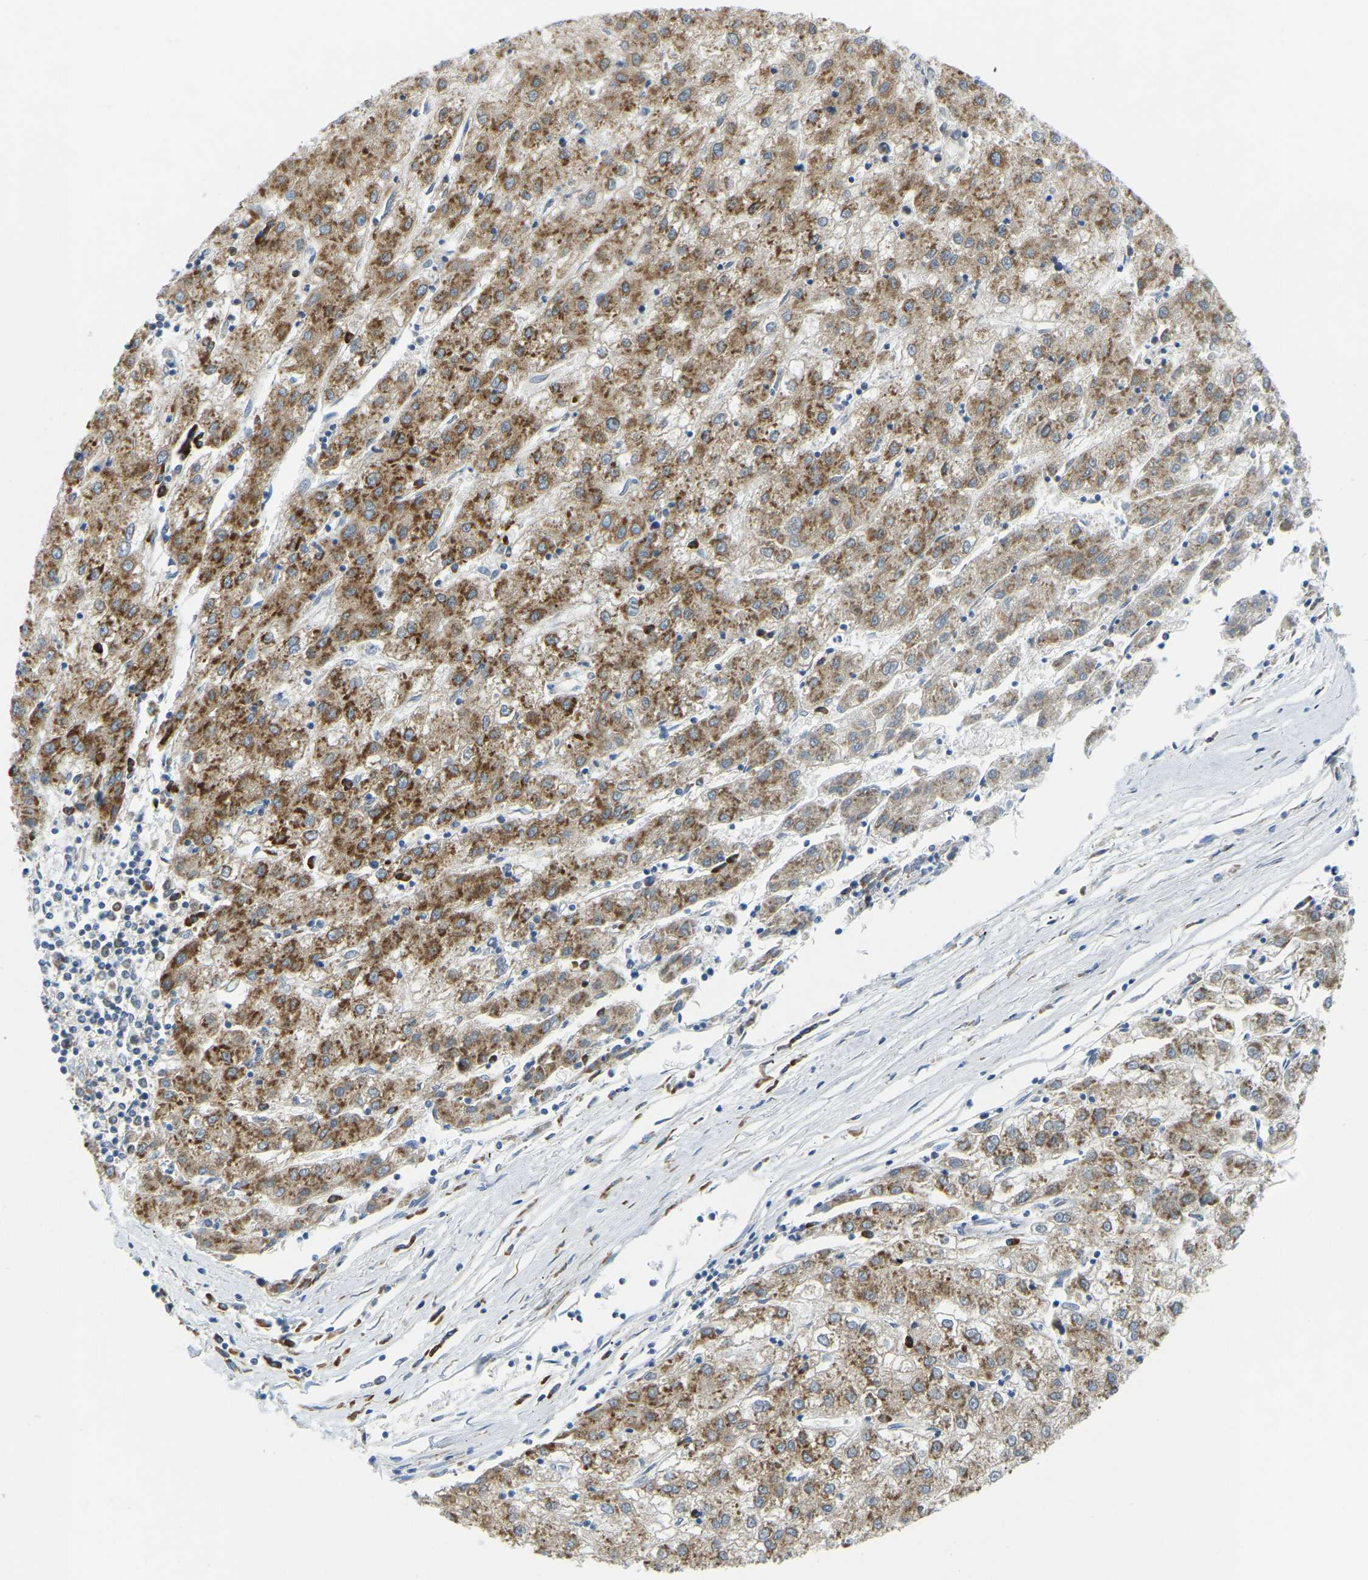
{"staining": {"intensity": "moderate", "quantity": ">75%", "location": "cytoplasmic/membranous"}, "tissue": "liver cancer", "cell_type": "Tumor cells", "image_type": "cancer", "snomed": [{"axis": "morphology", "description": "Carcinoma, Hepatocellular, NOS"}, {"axis": "topography", "description": "Liver"}], "caption": "Immunohistochemical staining of liver cancer shows medium levels of moderate cytoplasmic/membranous protein positivity in approximately >75% of tumor cells. The protein is stained brown, and the nuclei are stained in blue (DAB IHC with brightfield microscopy, high magnification).", "gene": "SND1", "patient": {"sex": "male", "age": 72}}